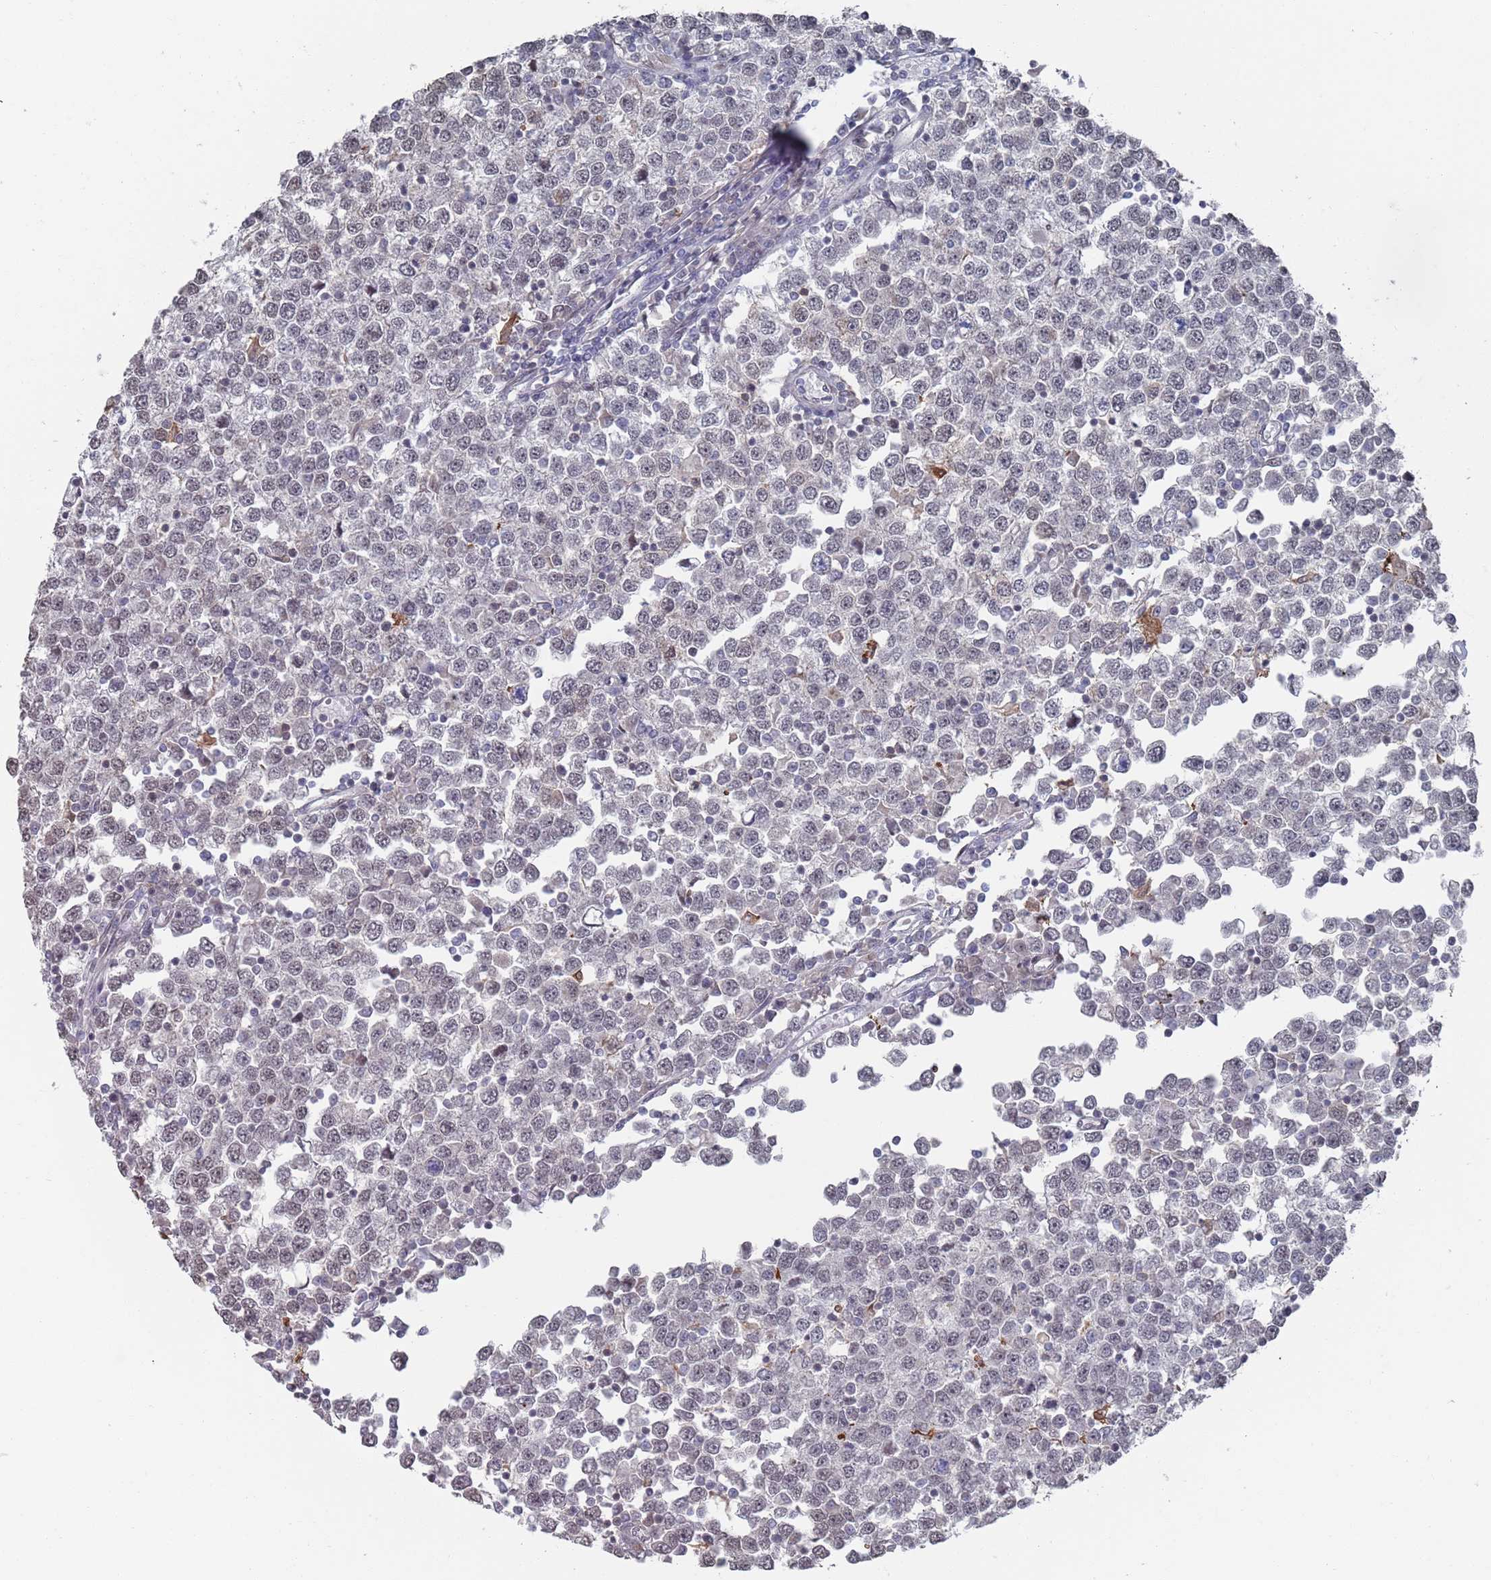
{"staining": {"intensity": "weak", "quantity": "<25%", "location": "nuclear"}, "tissue": "testis cancer", "cell_type": "Tumor cells", "image_type": "cancer", "snomed": [{"axis": "morphology", "description": "Seminoma, NOS"}, {"axis": "topography", "description": "Testis"}], "caption": "An image of human testis seminoma is negative for staining in tumor cells.", "gene": "DGKD", "patient": {"sex": "male", "age": 65}}